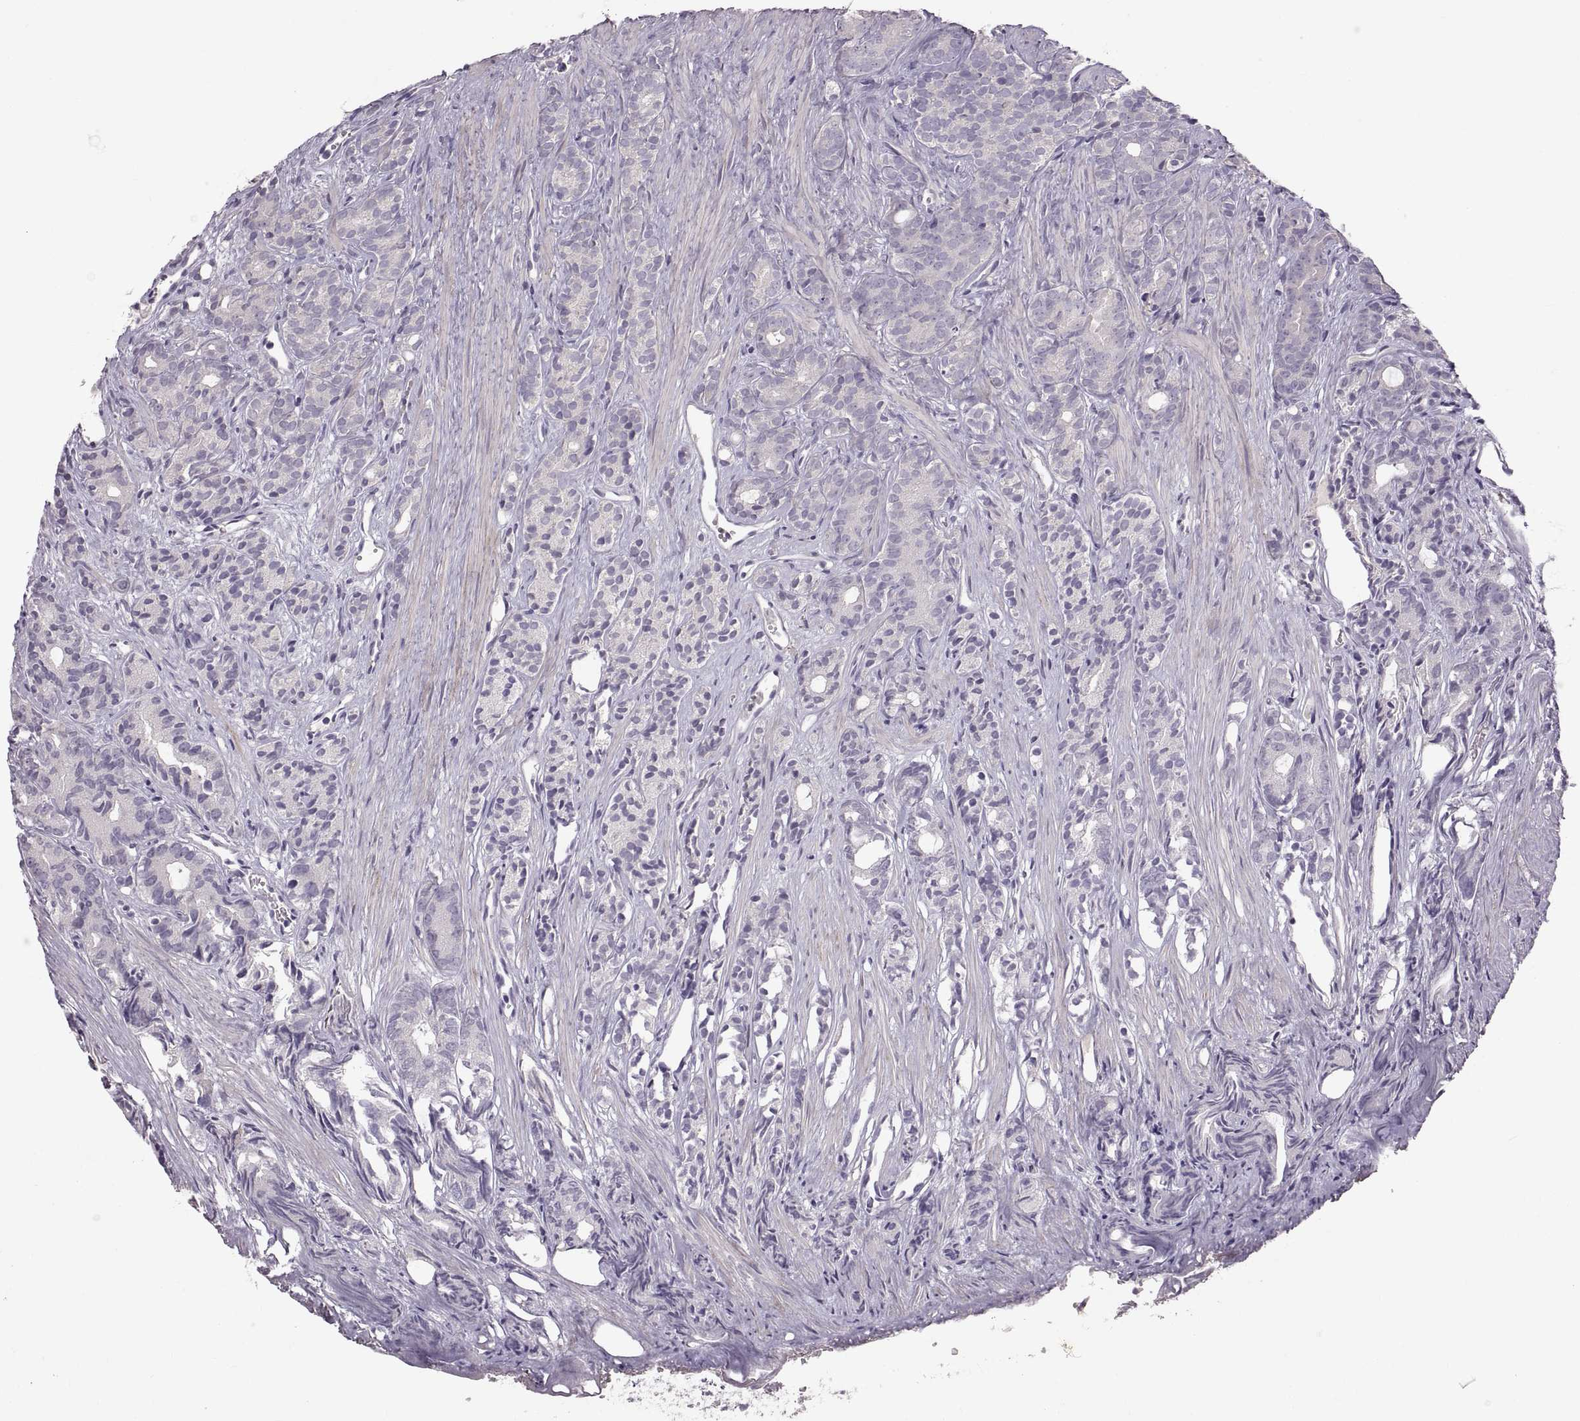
{"staining": {"intensity": "negative", "quantity": "none", "location": "none"}, "tissue": "prostate cancer", "cell_type": "Tumor cells", "image_type": "cancer", "snomed": [{"axis": "morphology", "description": "Adenocarcinoma, High grade"}, {"axis": "topography", "description": "Prostate"}], "caption": "Tumor cells show no significant protein positivity in prostate cancer (high-grade adenocarcinoma).", "gene": "WFDC8", "patient": {"sex": "male", "age": 84}}